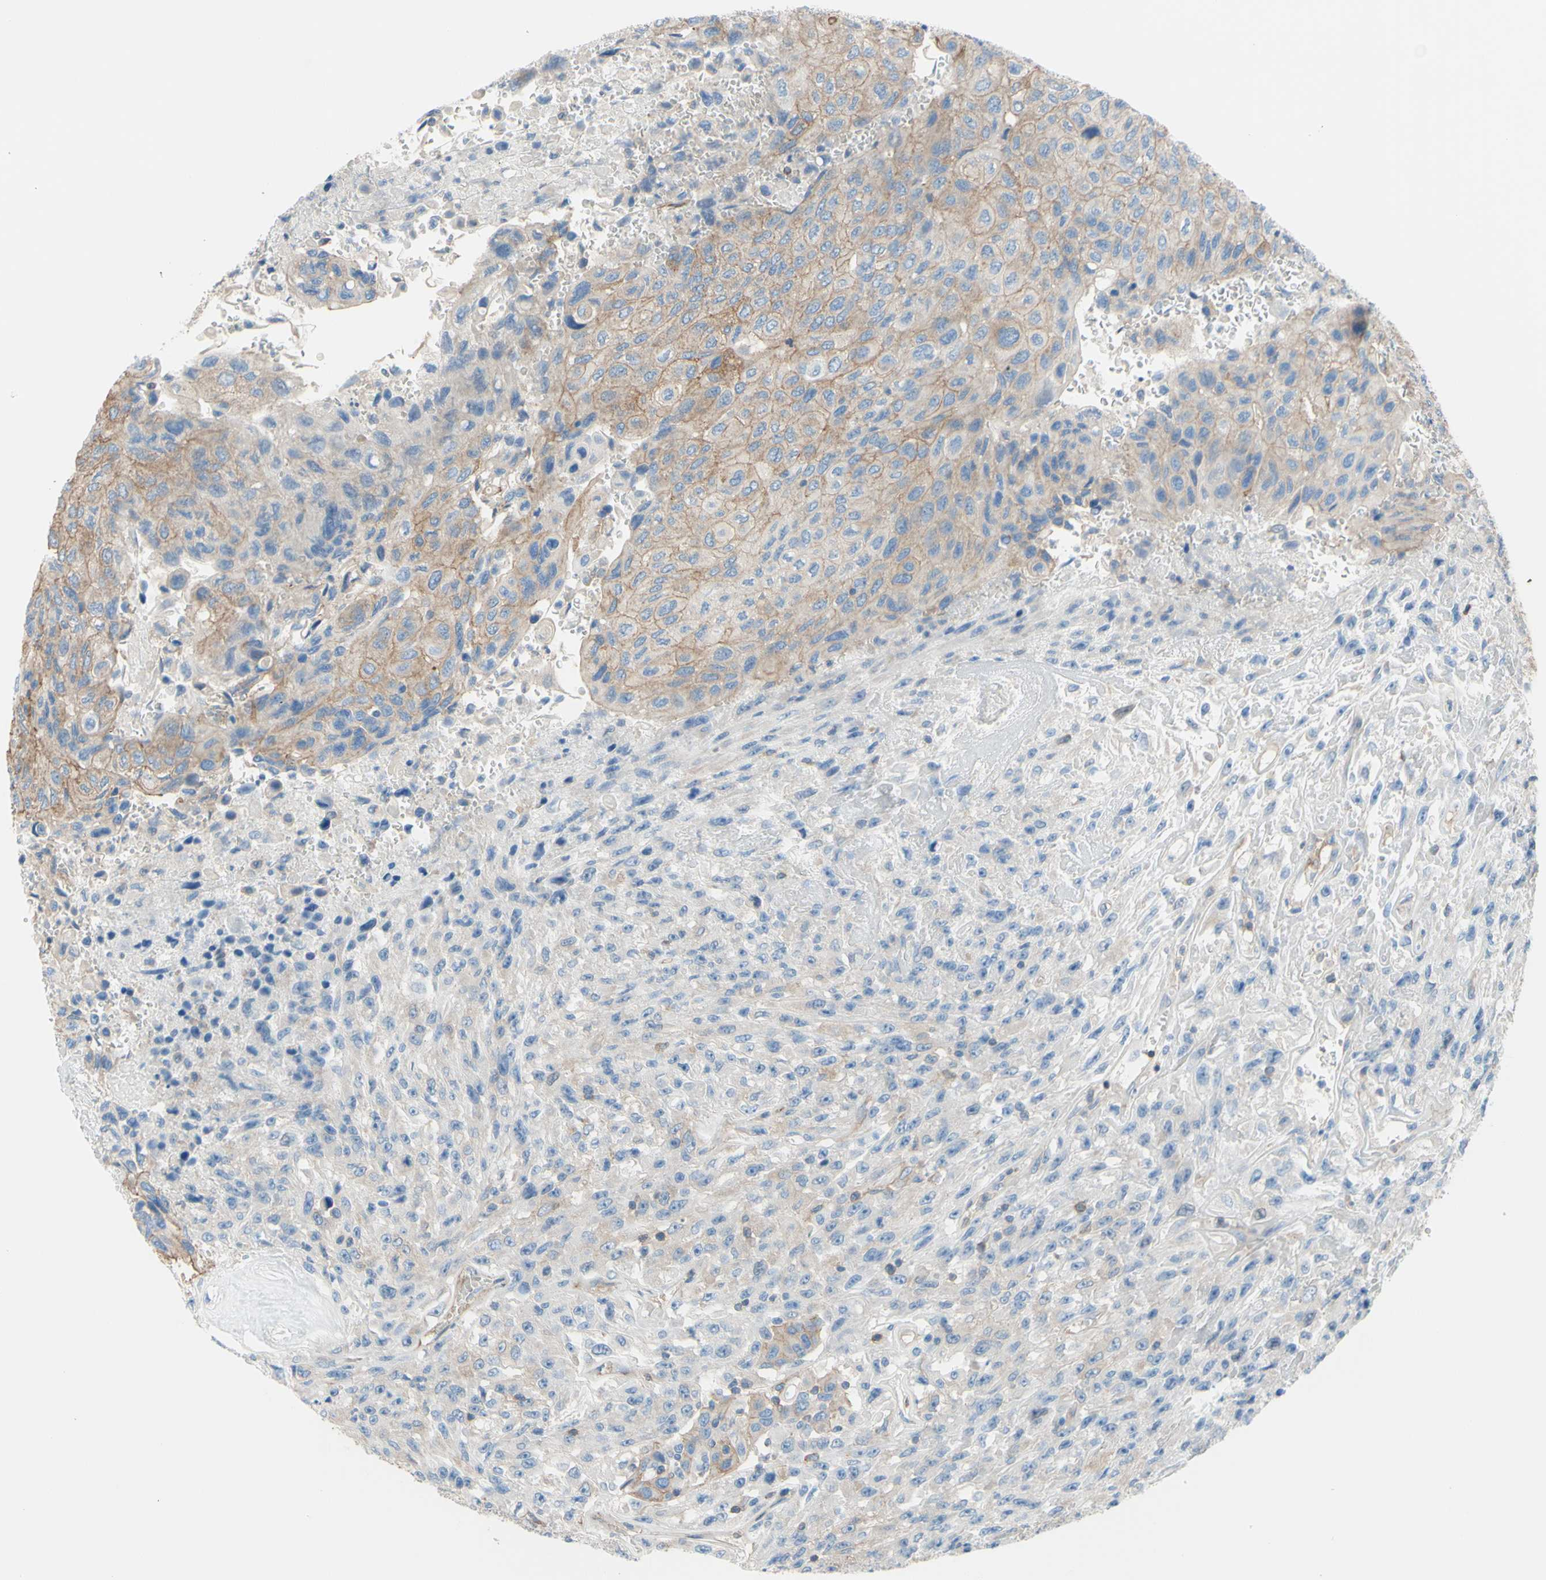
{"staining": {"intensity": "weak", "quantity": "25%-75%", "location": "cytoplasmic/membranous"}, "tissue": "urothelial cancer", "cell_type": "Tumor cells", "image_type": "cancer", "snomed": [{"axis": "morphology", "description": "Urothelial carcinoma, High grade"}, {"axis": "topography", "description": "Urinary bladder"}], "caption": "High-grade urothelial carcinoma stained with immunohistochemistry (IHC) reveals weak cytoplasmic/membranous positivity in approximately 25%-75% of tumor cells.", "gene": "ADD1", "patient": {"sex": "male", "age": 66}}